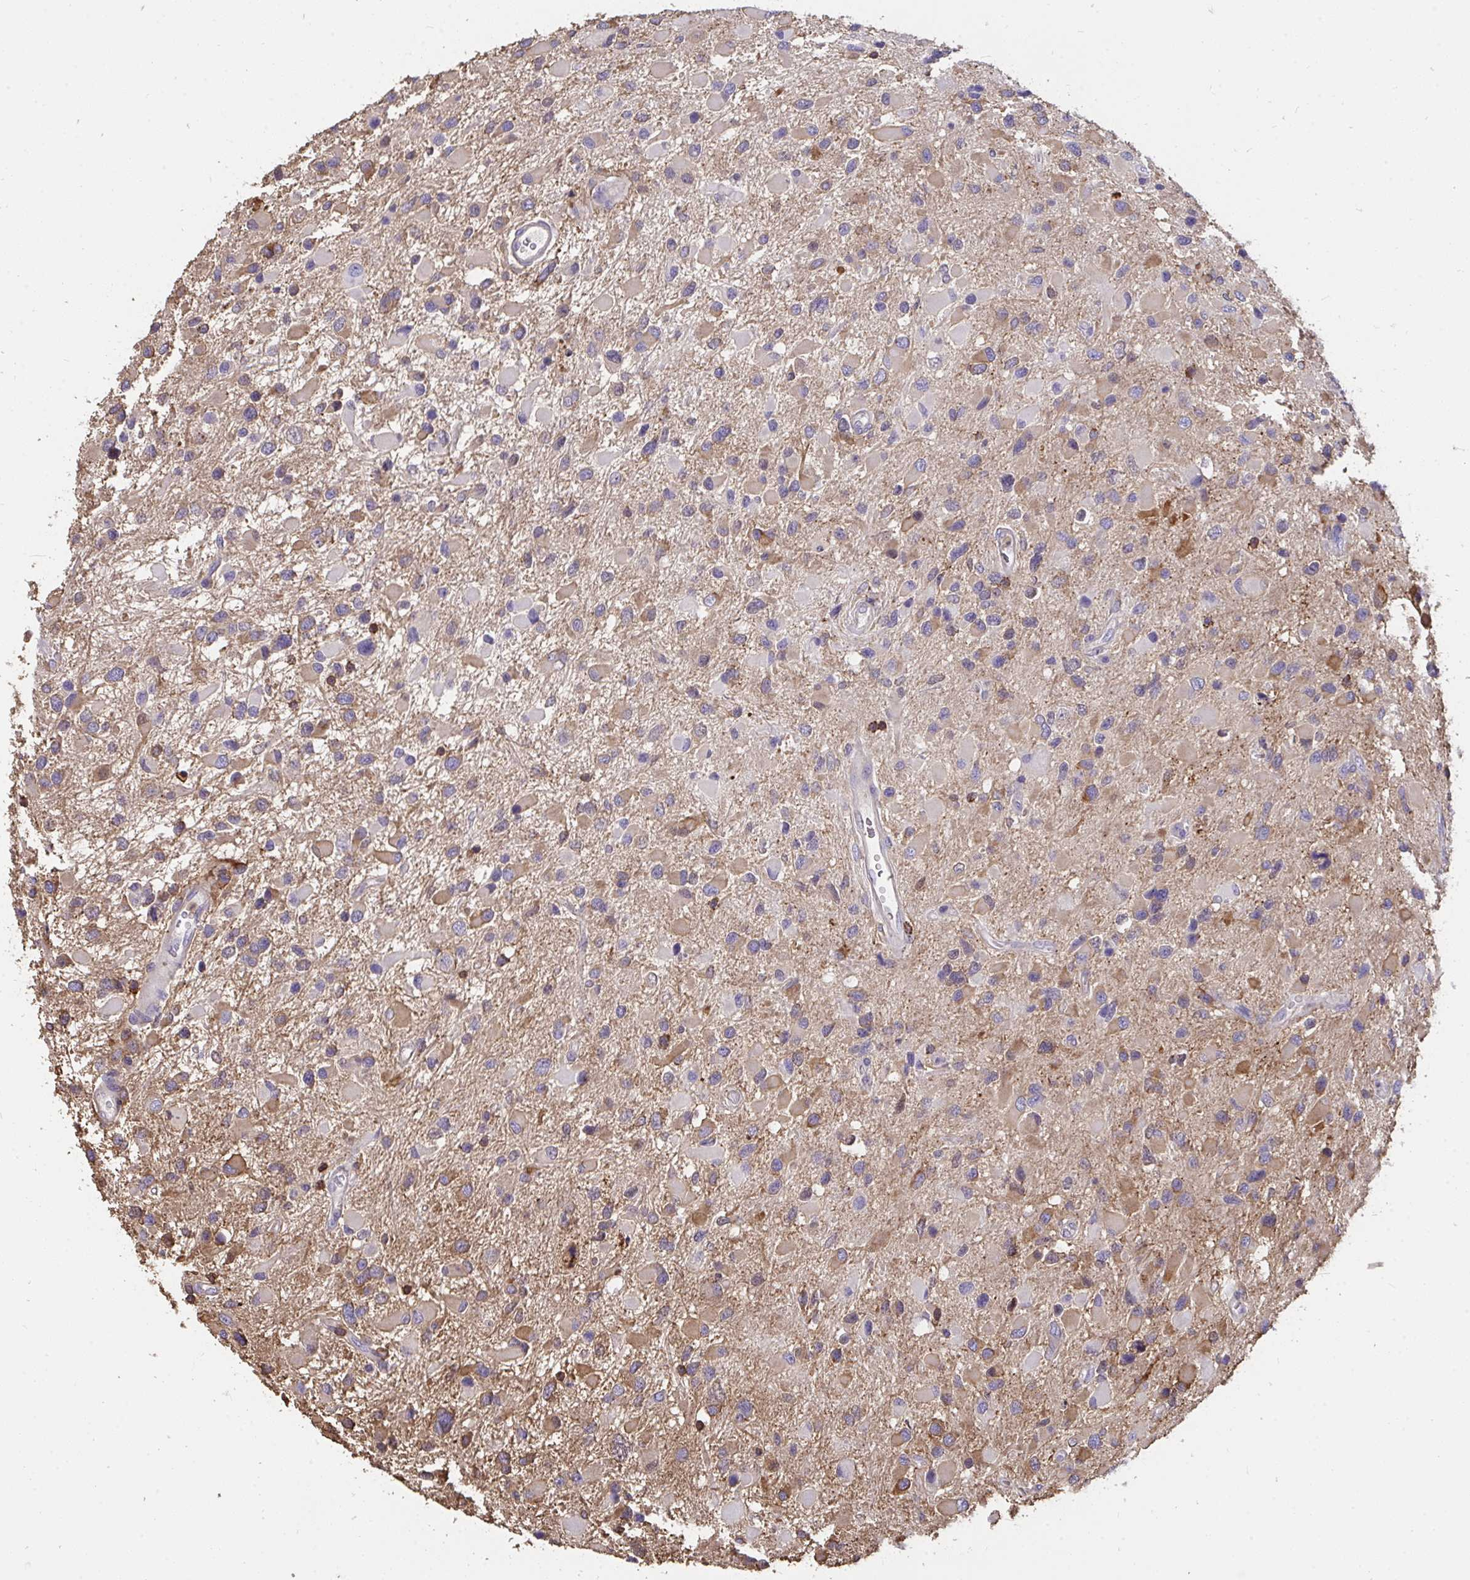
{"staining": {"intensity": "weak", "quantity": "<25%", "location": "cytoplasmic/membranous"}, "tissue": "glioma", "cell_type": "Tumor cells", "image_type": "cancer", "snomed": [{"axis": "morphology", "description": "Glioma, malignant, Low grade"}, {"axis": "topography", "description": "Brain"}], "caption": "Immunohistochemistry of human malignant glioma (low-grade) demonstrates no staining in tumor cells.", "gene": "CFL1", "patient": {"sex": "female", "age": 32}}